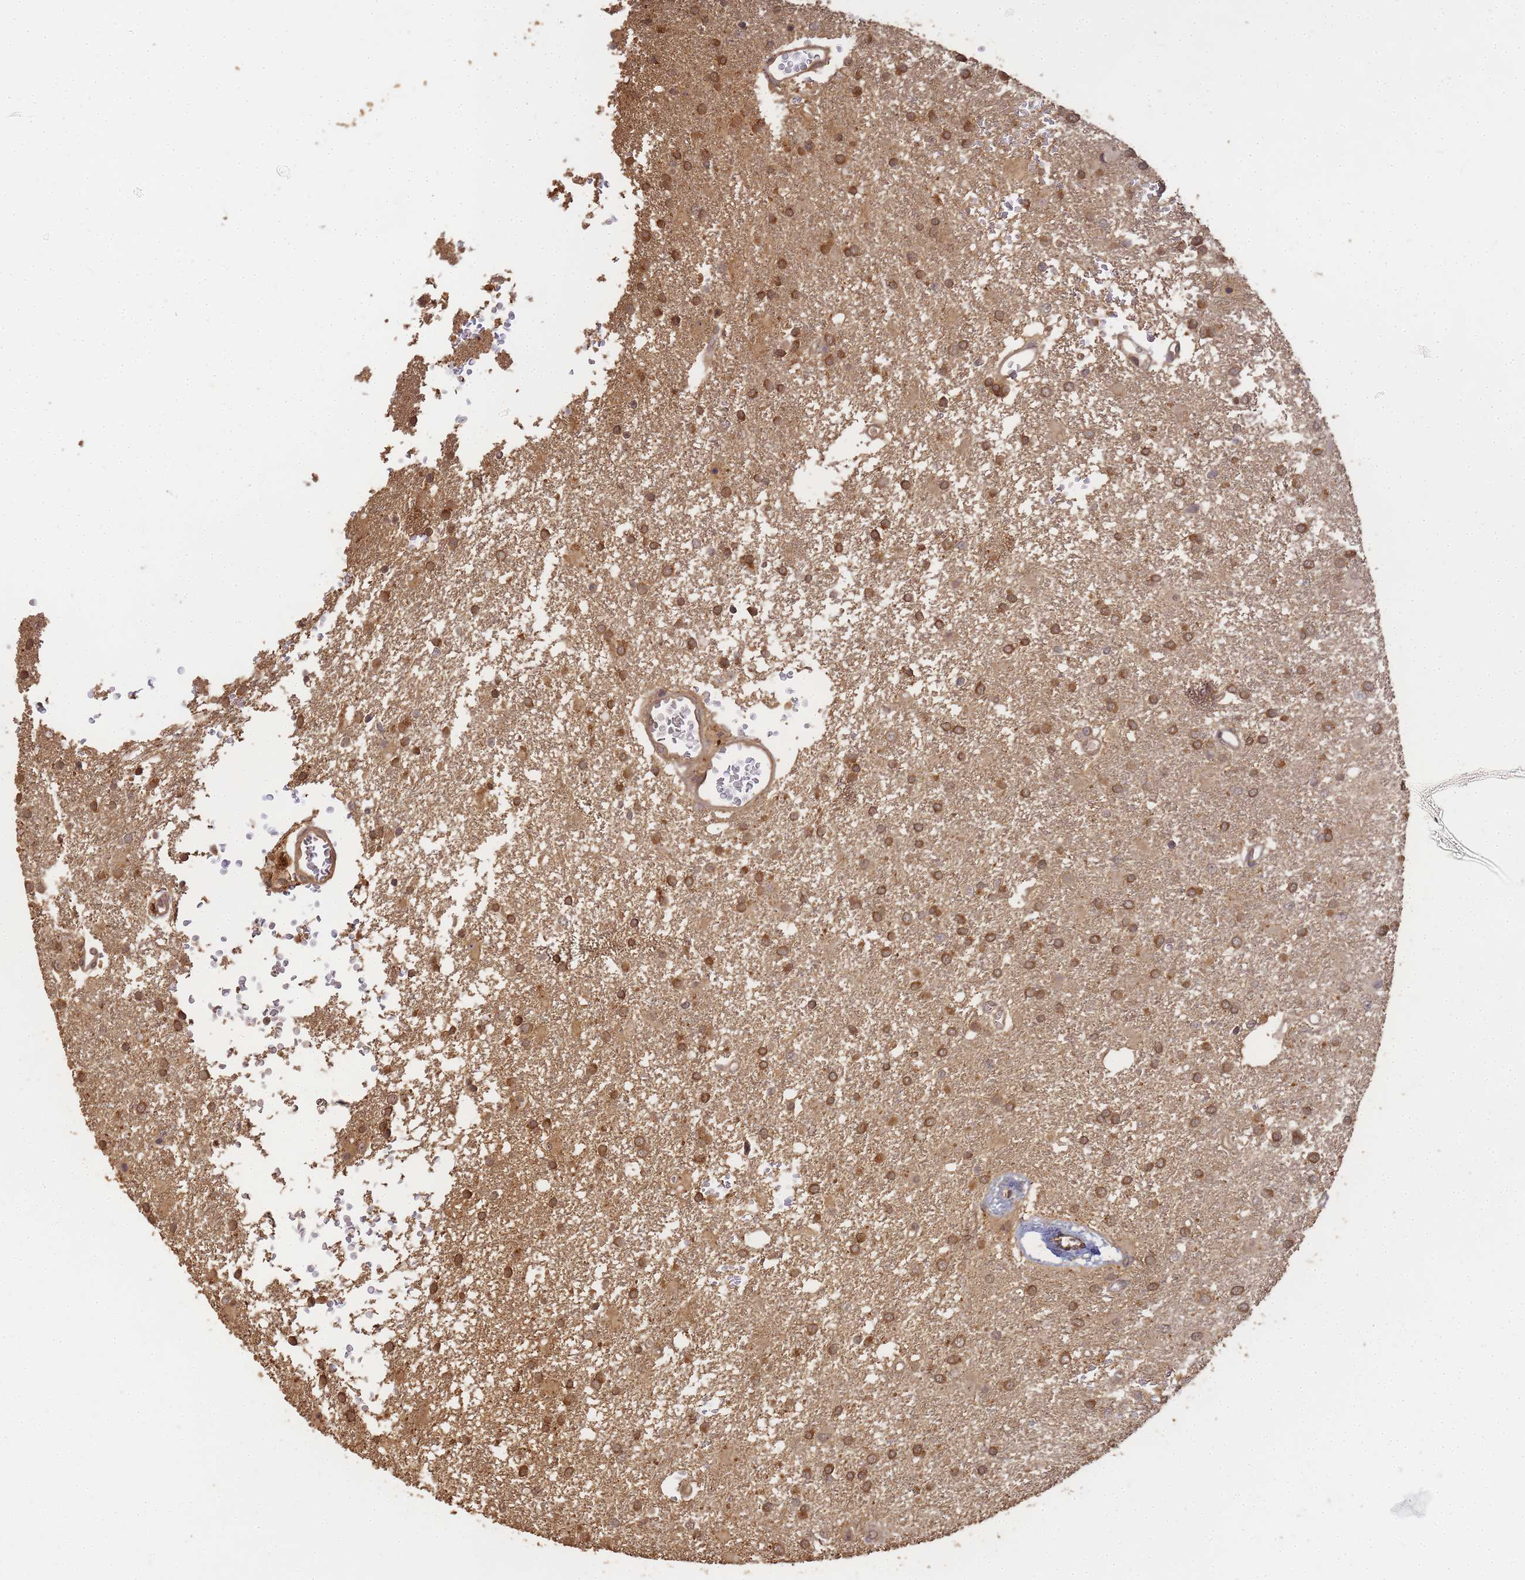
{"staining": {"intensity": "moderate", "quantity": ">75%", "location": "cytoplasmic/membranous"}, "tissue": "glioma", "cell_type": "Tumor cells", "image_type": "cancer", "snomed": [{"axis": "morphology", "description": "Glioma, malignant, High grade"}, {"axis": "topography", "description": "Brain"}], "caption": "Moderate cytoplasmic/membranous positivity is identified in approximately >75% of tumor cells in malignant glioma (high-grade).", "gene": "ALKBH1", "patient": {"sex": "female", "age": 74}}